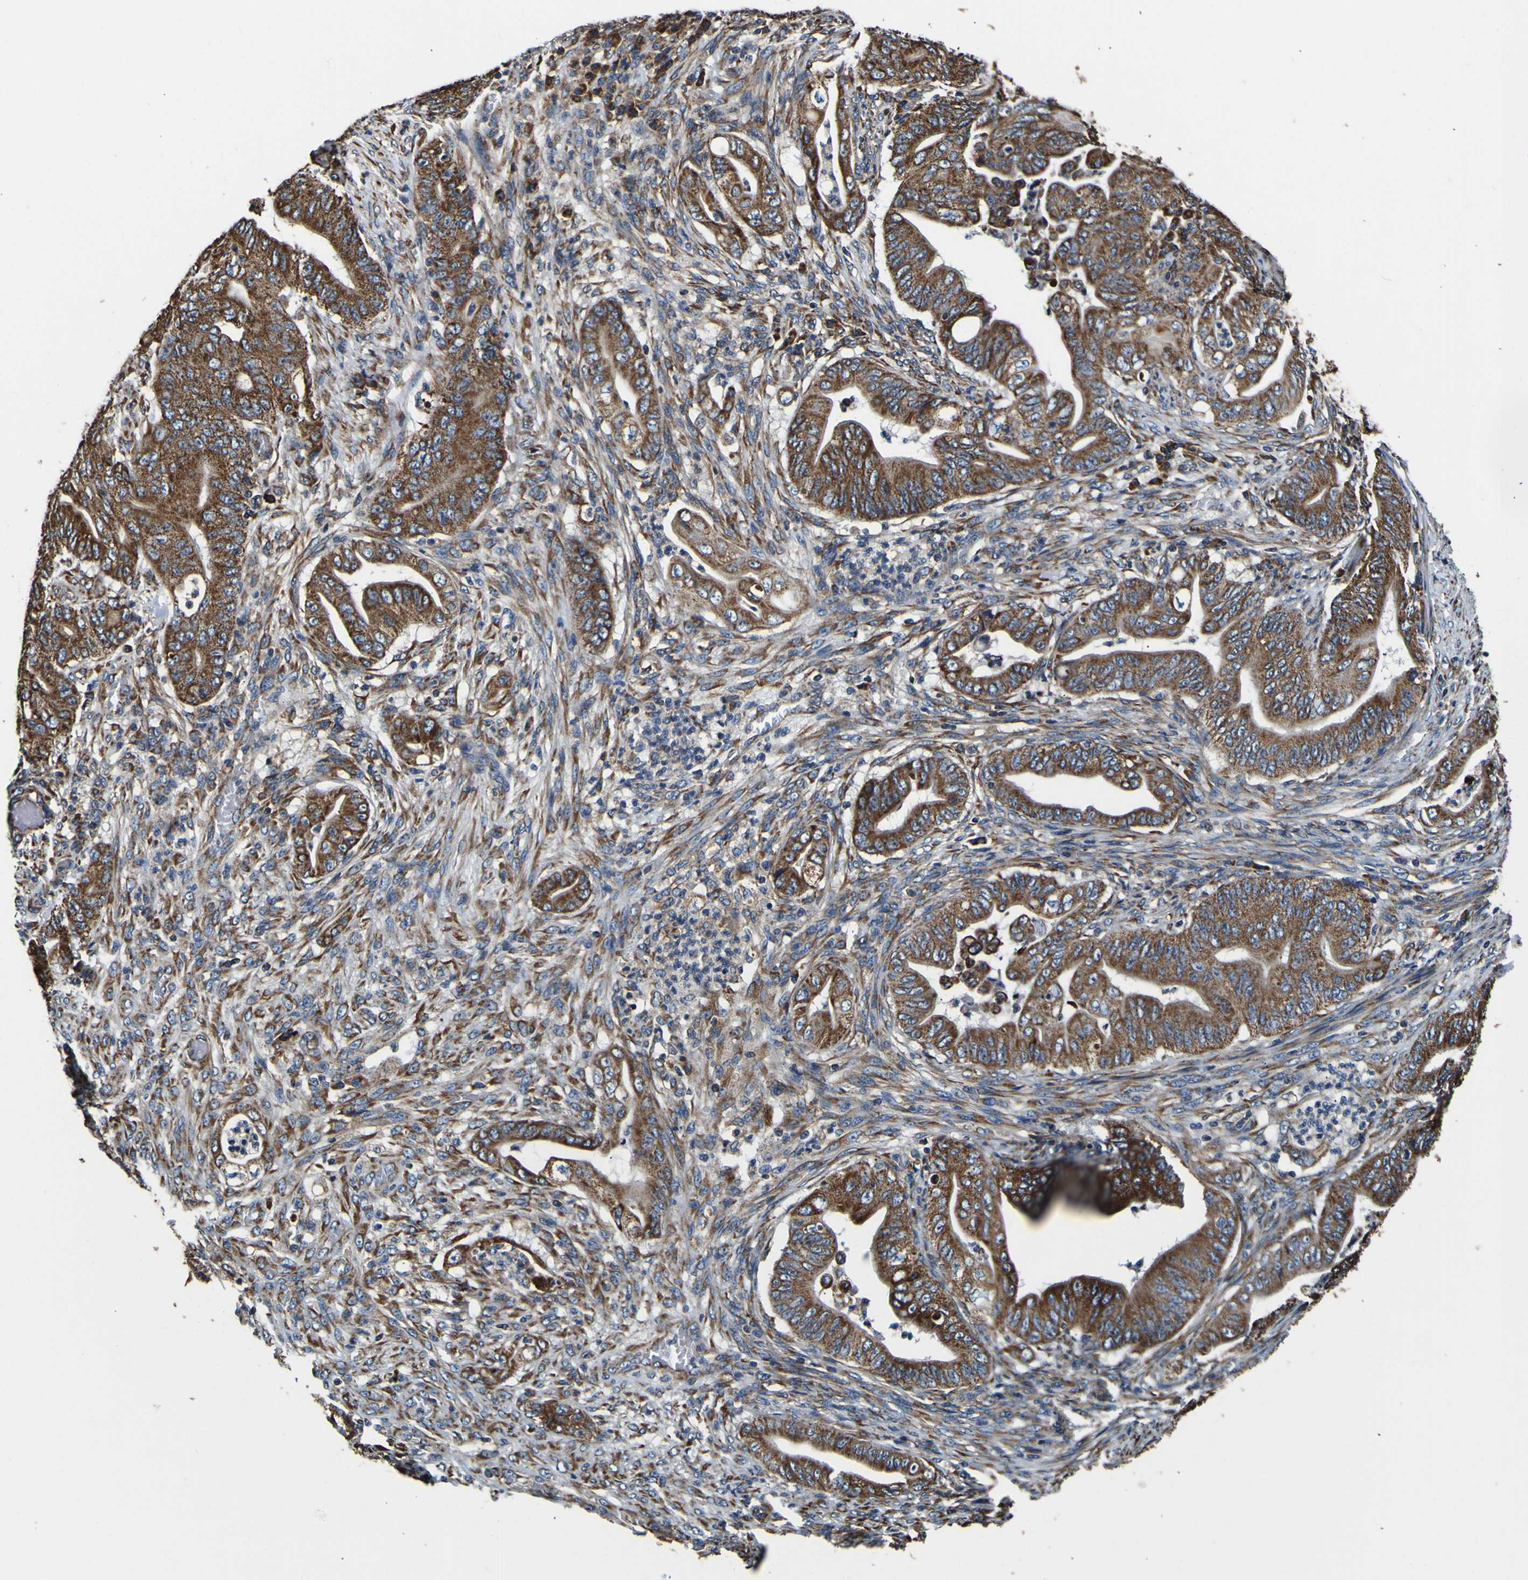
{"staining": {"intensity": "strong", "quantity": ">75%", "location": "cytoplasmic/membranous"}, "tissue": "stomach cancer", "cell_type": "Tumor cells", "image_type": "cancer", "snomed": [{"axis": "morphology", "description": "Adenocarcinoma, NOS"}, {"axis": "topography", "description": "Stomach"}], "caption": "Tumor cells display high levels of strong cytoplasmic/membranous positivity in about >75% of cells in stomach cancer.", "gene": "INPP5A", "patient": {"sex": "female", "age": 73}}